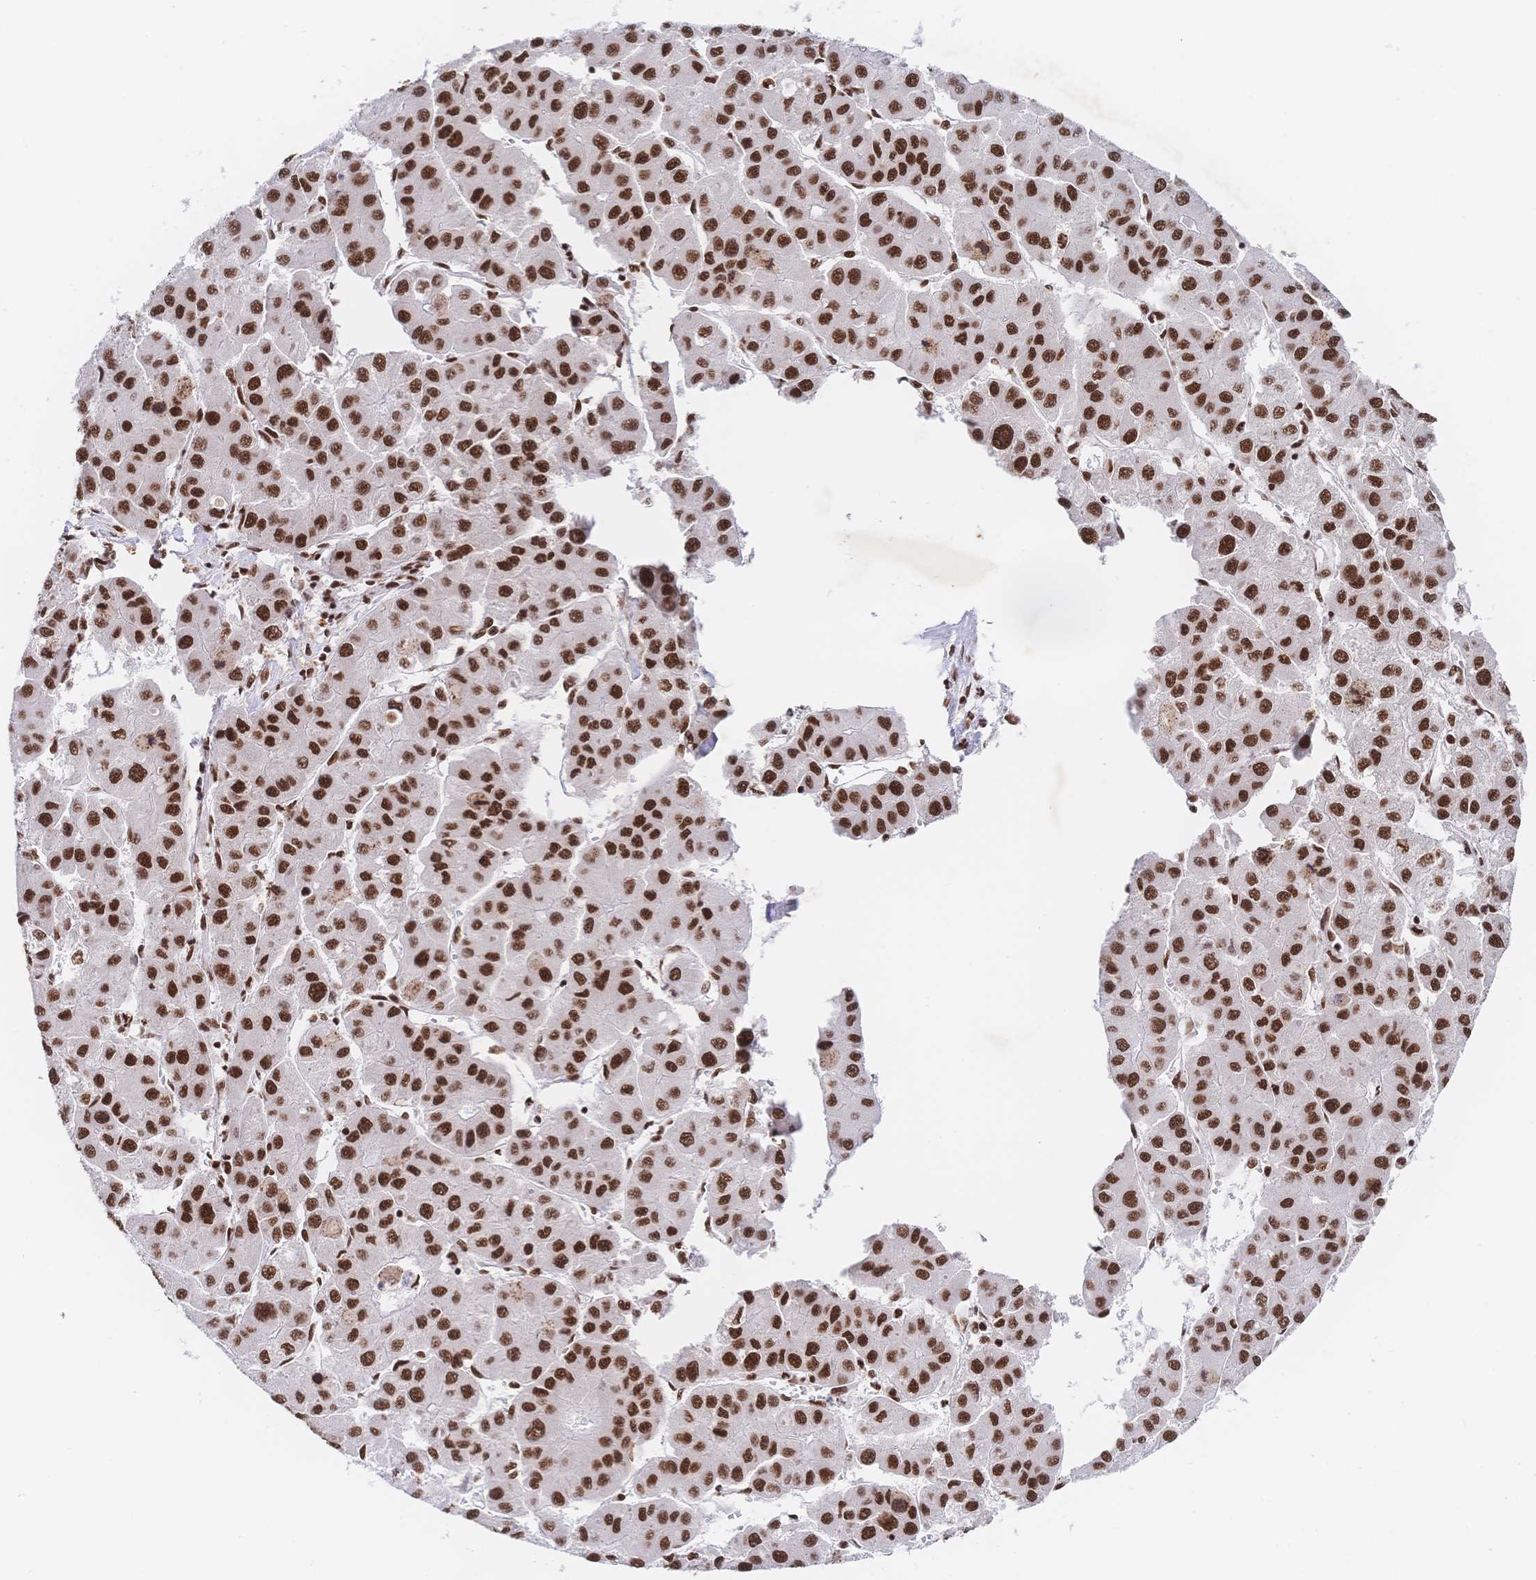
{"staining": {"intensity": "strong", "quantity": ">75%", "location": "nuclear"}, "tissue": "liver cancer", "cell_type": "Tumor cells", "image_type": "cancer", "snomed": [{"axis": "morphology", "description": "Carcinoma, Hepatocellular, NOS"}, {"axis": "topography", "description": "Liver"}], "caption": "Immunohistochemistry (DAB) staining of hepatocellular carcinoma (liver) demonstrates strong nuclear protein expression in approximately >75% of tumor cells.", "gene": "SRSF1", "patient": {"sex": "male", "age": 73}}